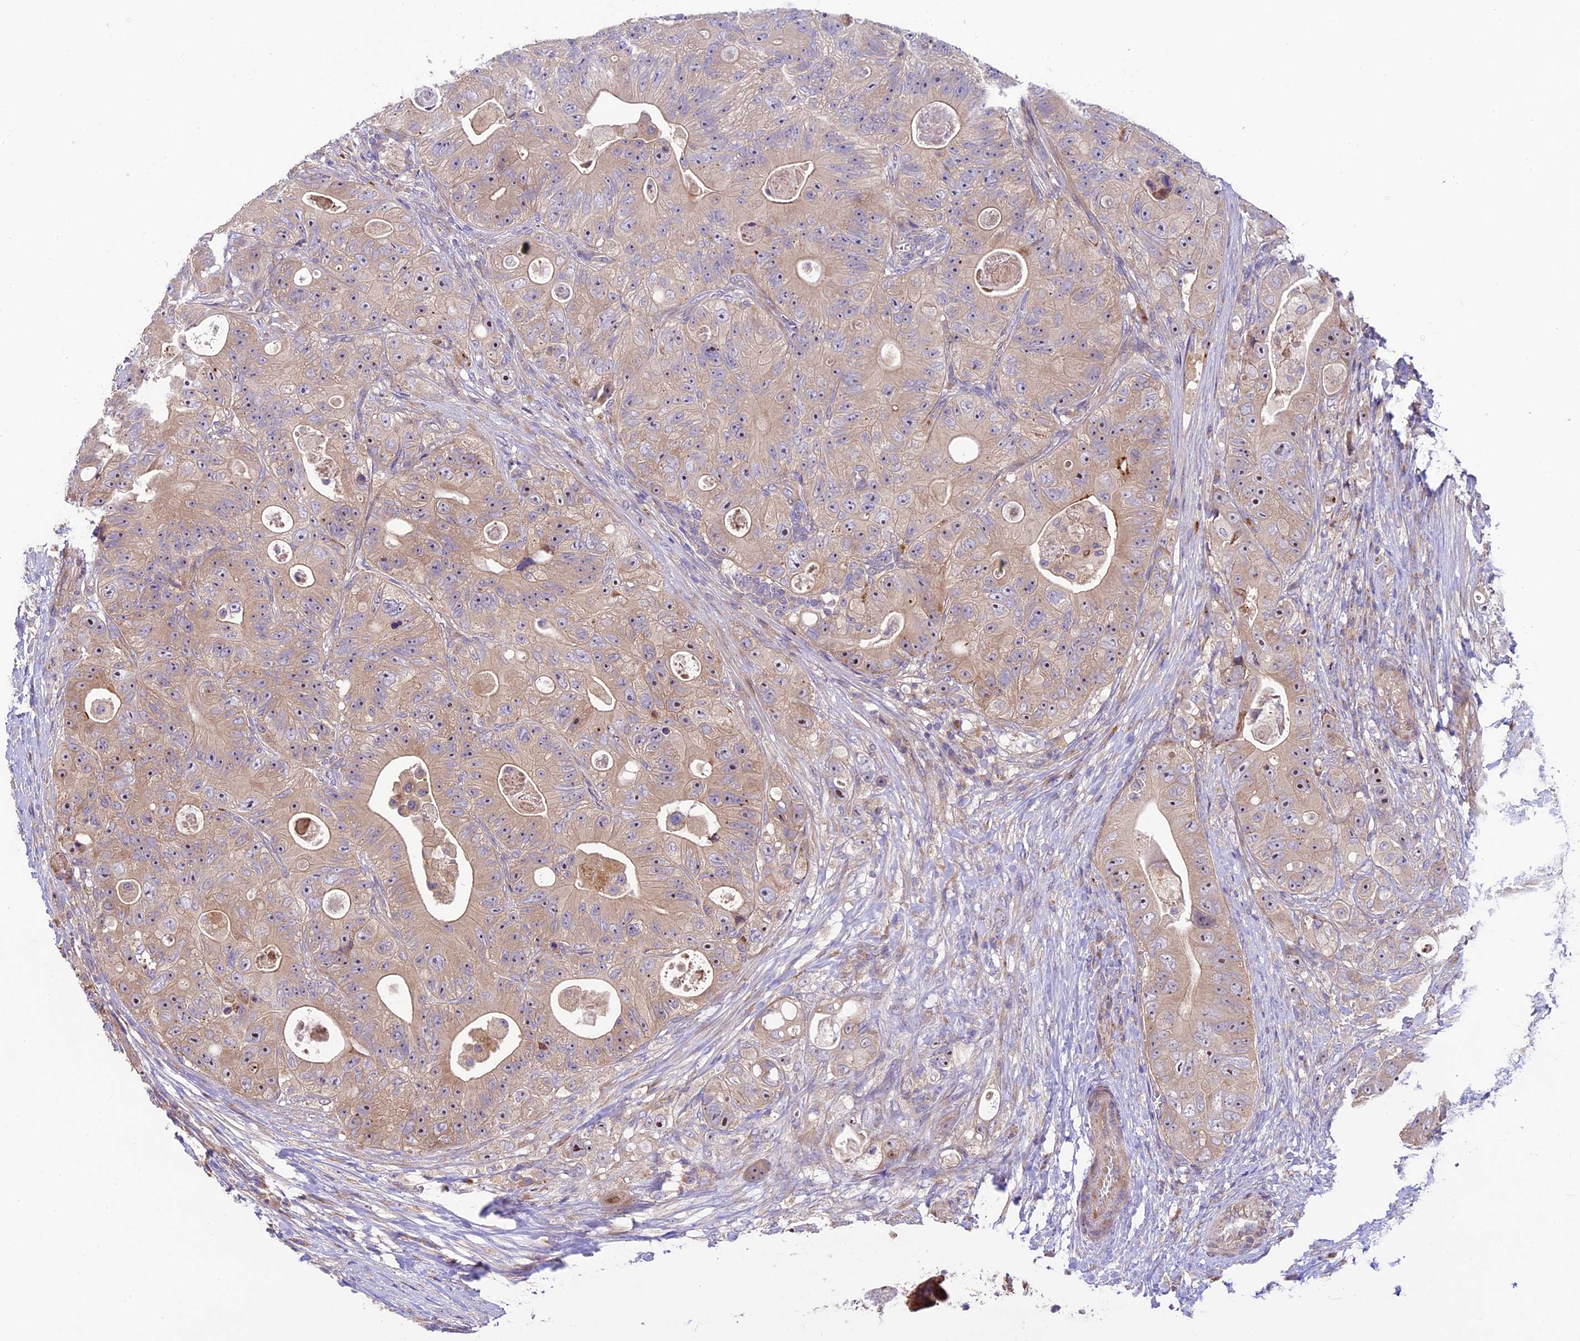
{"staining": {"intensity": "weak", "quantity": "25%-75%", "location": "cytoplasmic/membranous,nuclear"}, "tissue": "colorectal cancer", "cell_type": "Tumor cells", "image_type": "cancer", "snomed": [{"axis": "morphology", "description": "Adenocarcinoma, NOS"}, {"axis": "topography", "description": "Colon"}], "caption": "IHC image of colorectal cancer stained for a protein (brown), which reveals low levels of weak cytoplasmic/membranous and nuclear expression in about 25%-75% of tumor cells.", "gene": "SPIRE1", "patient": {"sex": "female", "age": 46}}